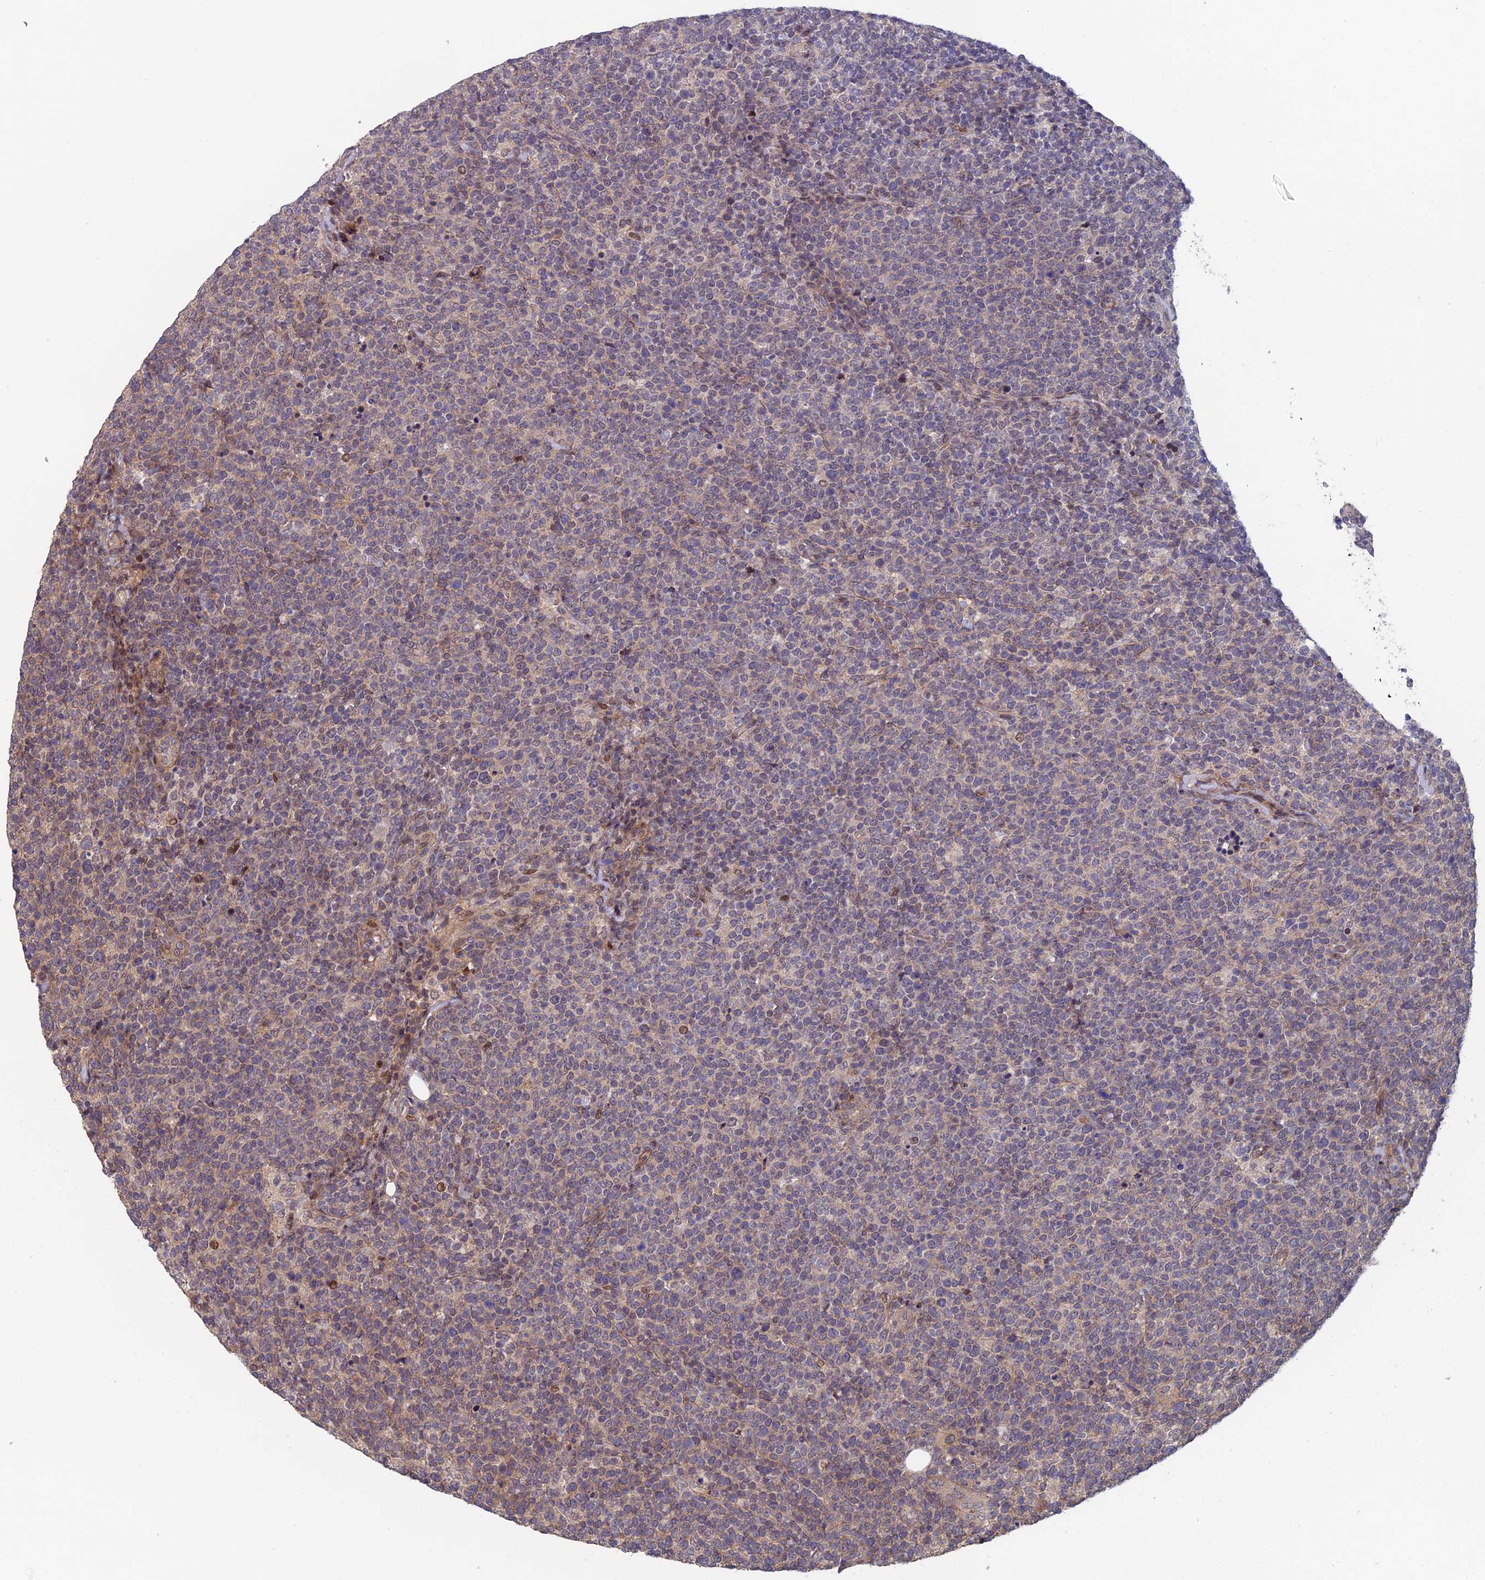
{"staining": {"intensity": "negative", "quantity": "none", "location": "none"}, "tissue": "lymphoma", "cell_type": "Tumor cells", "image_type": "cancer", "snomed": [{"axis": "morphology", "description": "Malignant lymphoma, non-Hodgkin's type, High grade"}, {"axis": "topography", "description": "Lymph node"}], "caption": "This is an immunohistochemistry photomicrograph of lymphoma. There is no positivity in tumor cells.", "gene": "CCDC183", "patient": {"sex": "male", "age": 61}}